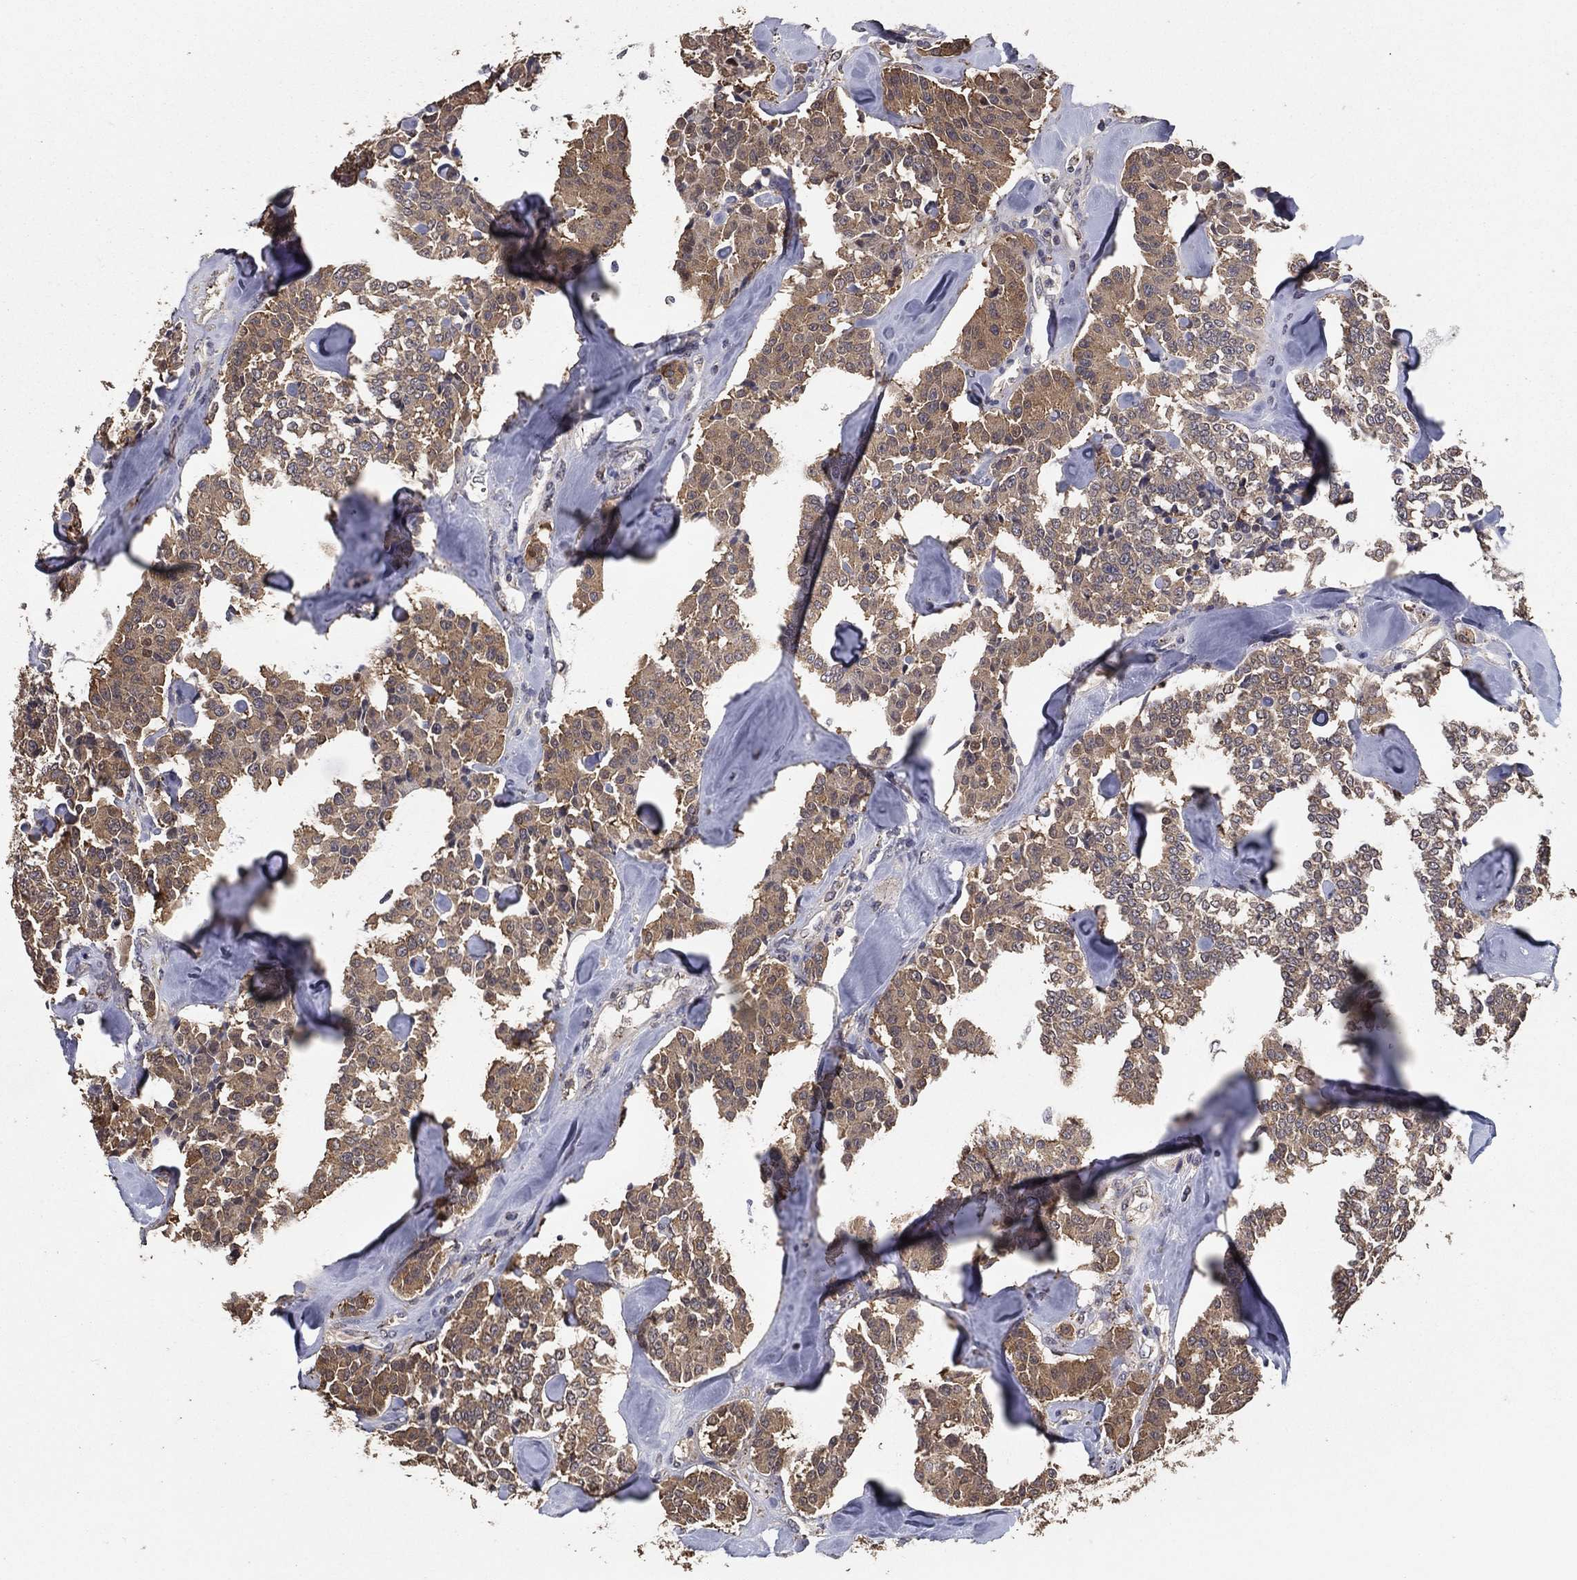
{"staining": {"intensity": "moderate", "quantity": ">75%", "location": "cytoplasmic/membranous"}, "tissue": "carcinoid", "cell_type": "Tumor cells", "image_type": "cancer", "snomed": [{"axis": "morphology", "description": "Carcinoid, malignant, NOS"}, {"axis": "topography", "description": "Pancreas"}], "caption": "IHC of carcinoid exhibits medium levels of moderate cytoplasmic/membranous expression in approximately >75% of tumor cells.", "gene": "PCNT", "patient": {"sex": "male", "age": 41}}